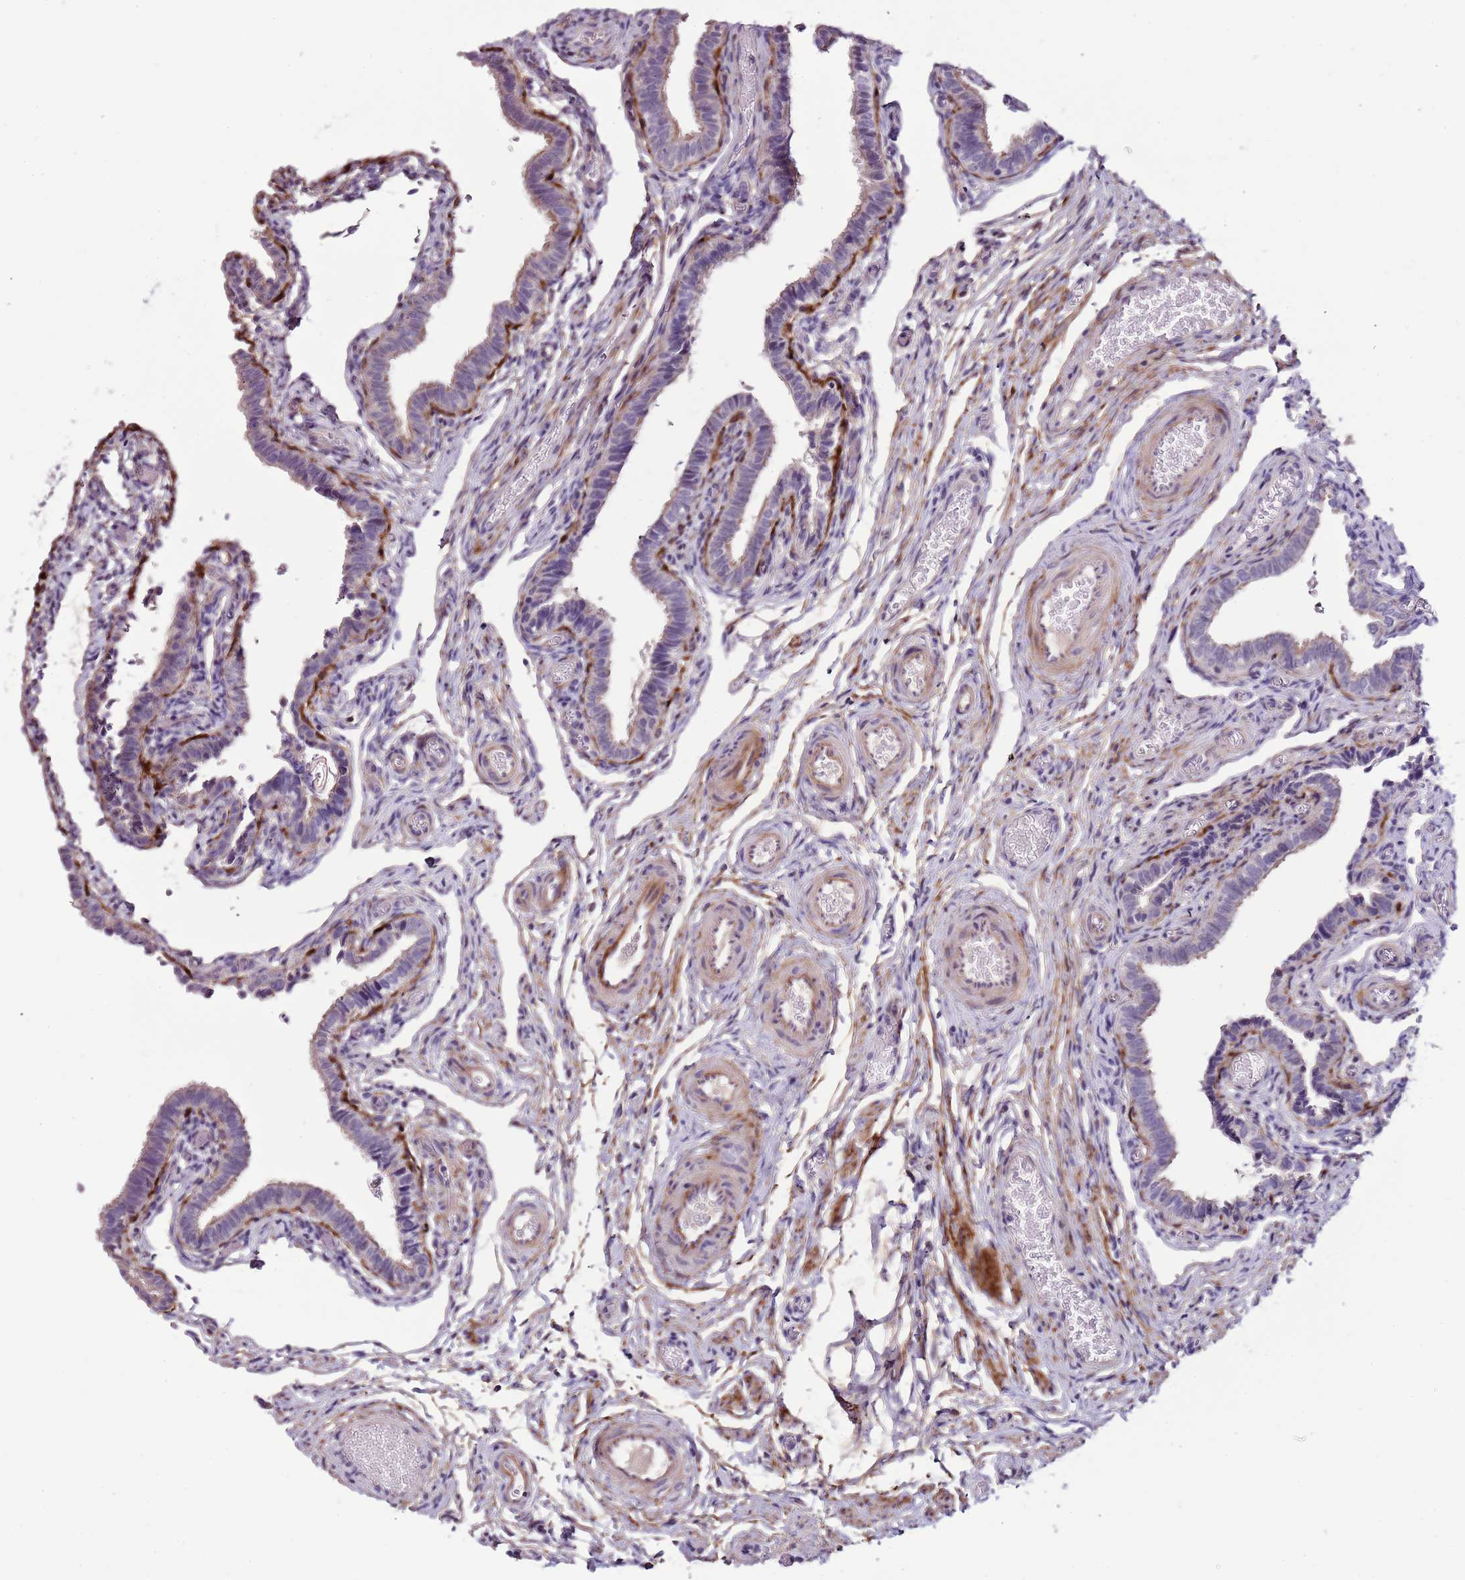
{"staining": {"intensity": "weak", "quantity": "<25%", "location": "cytoplasmic/membranous"}, "tissue": "fallopian tube", "cell_type": "Glandular cells", "image_type": "normal", "snomed": [{"axis": "morphology", "description": "Normal tissue, NOS"}, {"axis": "topography", "description": "Fallopian tube"}], "caption": "The image demonstrates no significant staining in glandular cells of fallopian tube.", "gene": "NKX2", "patient": {"sex": "female", "age": 36}}